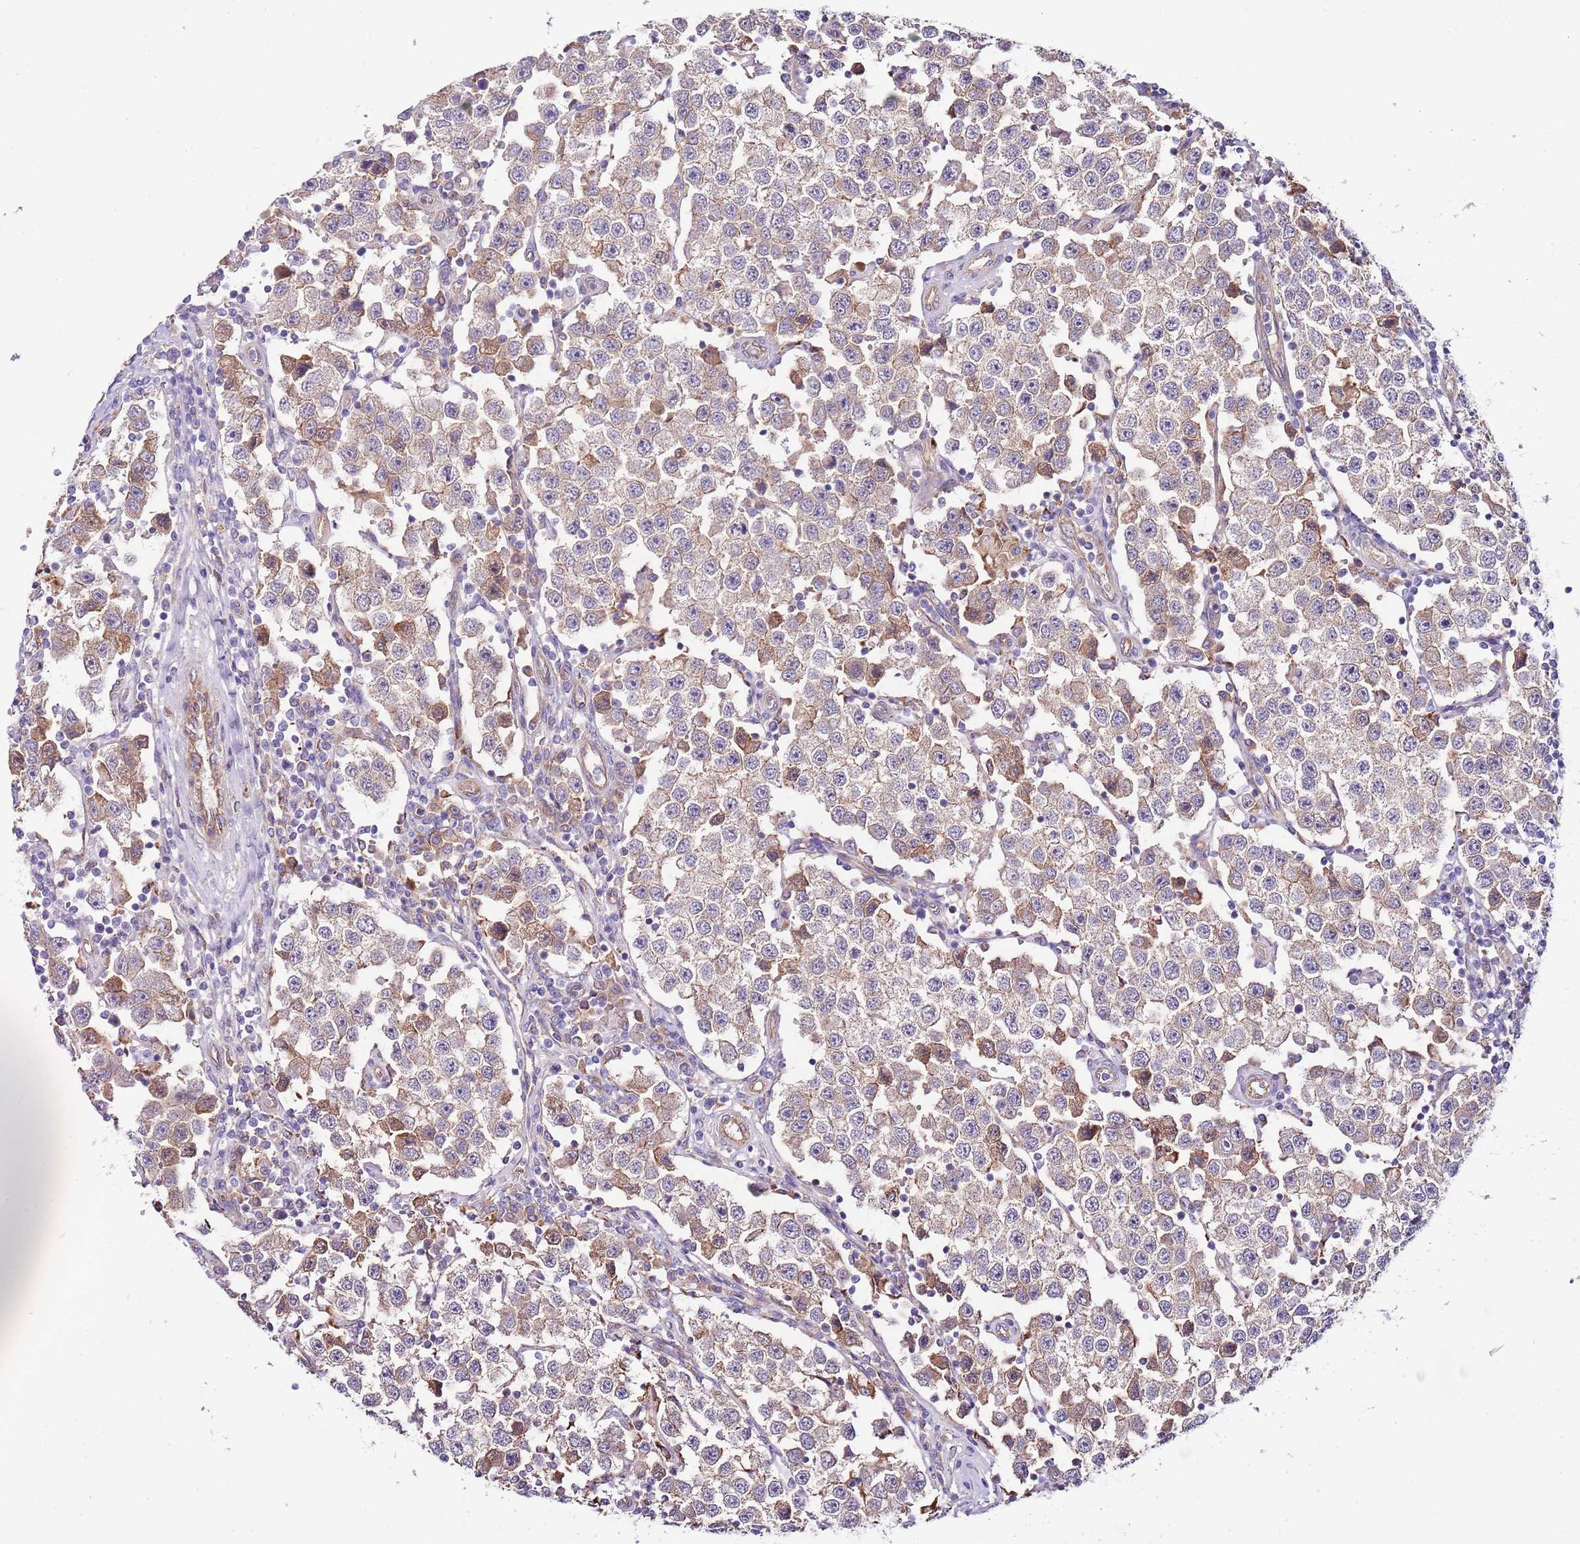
{"staining": {"intensity": "moderate", "quantity": "<25%", "location": "cytoplasmic/membranous"}, "tissue": "testis cancer", "cell_type": "Tumor cells", "image_type": "cancer", "snomed": [{"axis": "morphology", "description": "Seminoma, NOS"}, {"axis": "topography", "description": "Testis"}], "caption": "A histopathology image showing moderate cytoplasmic/membranous expression in approximately <25% of tumor cells in testis seminoma, as visualized by brown immunohistochemical staining.", "gene": "DOCK6", "patient": {"sex": "male", "age": 37}}